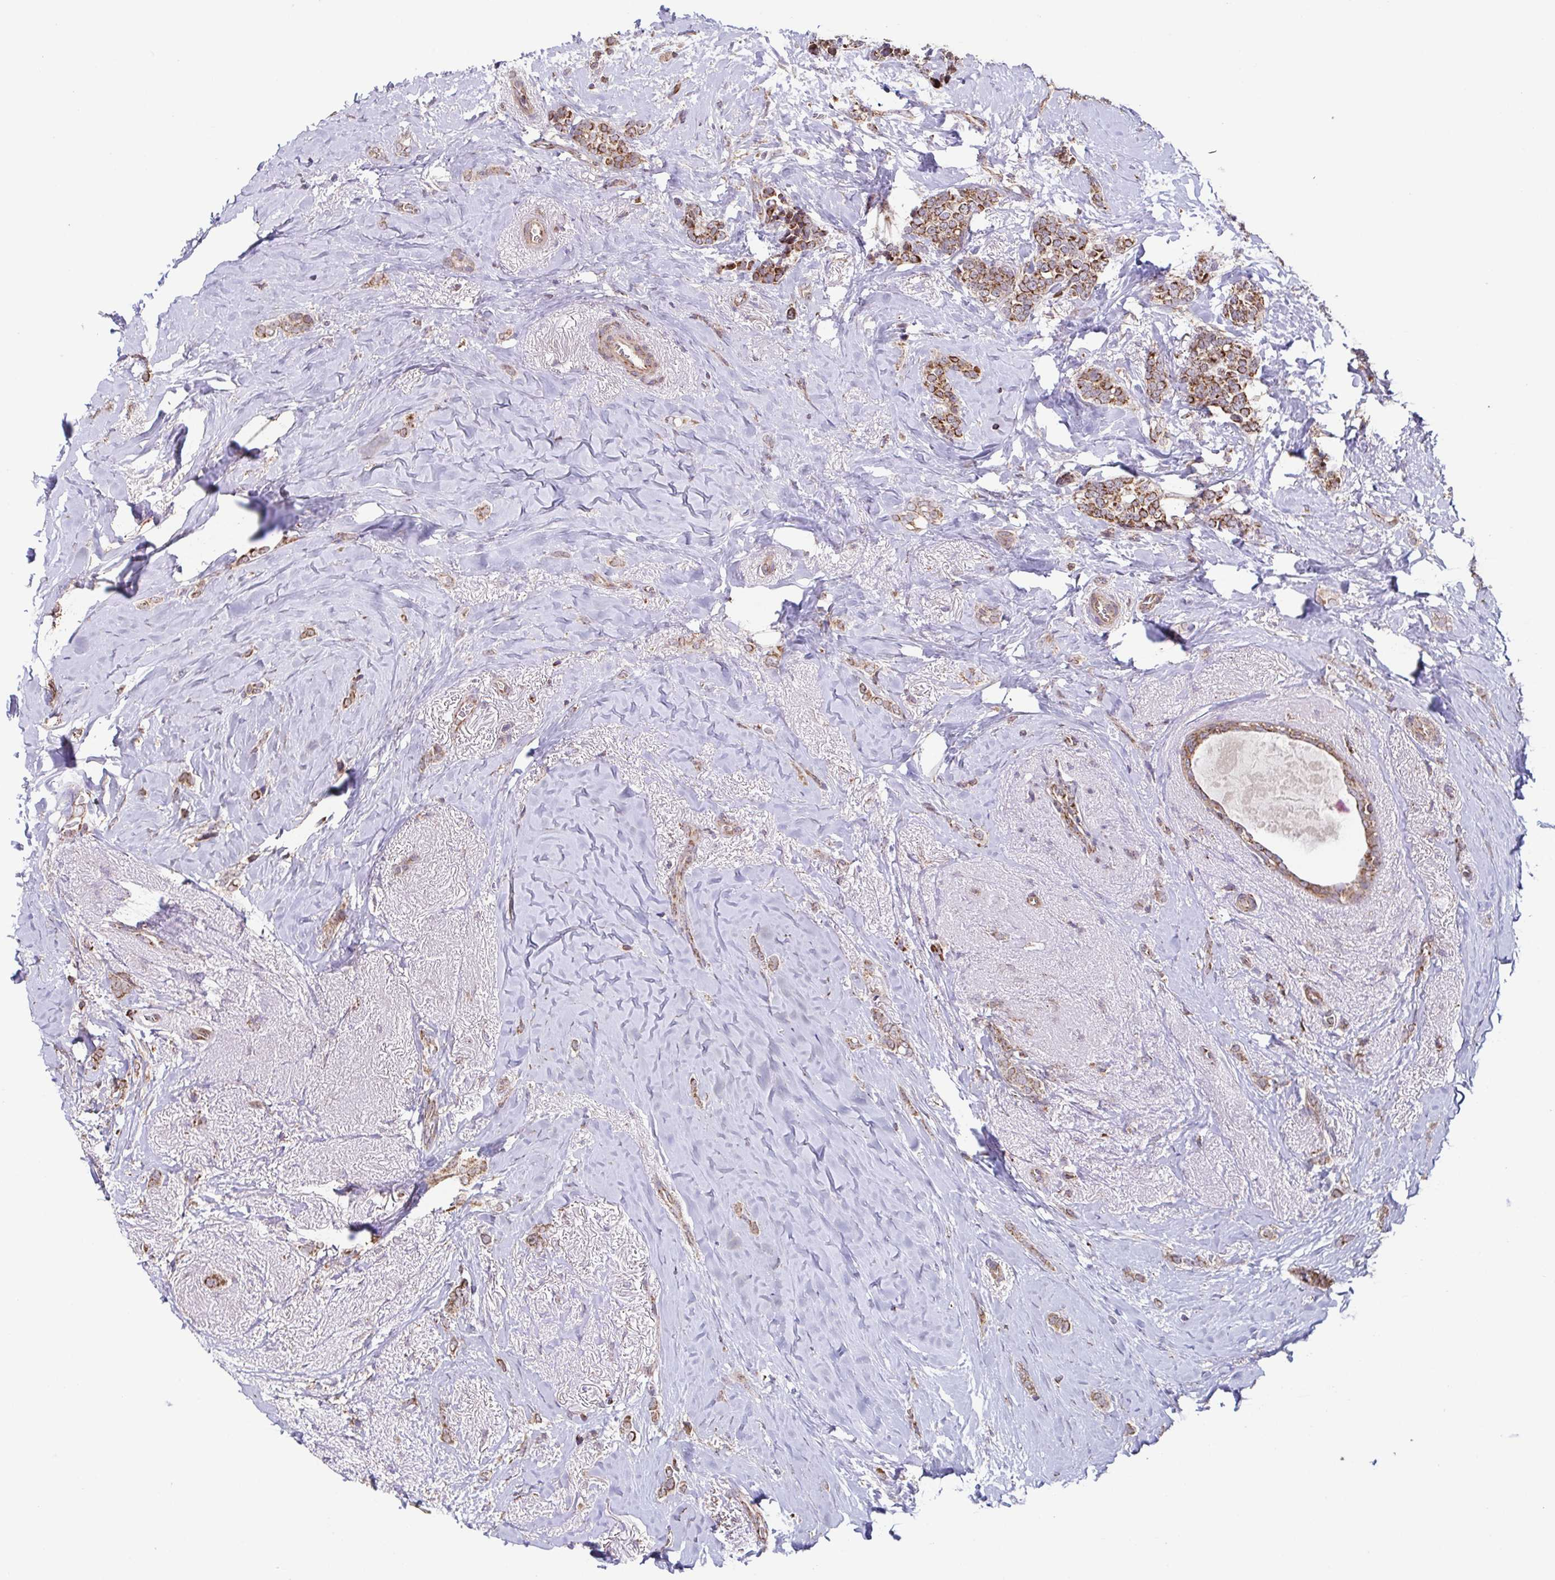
{"staining": {"intensity": "moderate", "quantity": ">75%", "location": "cytoplasmic/membranous"}, "tissue": "breast cancer", "cell_type": "Tumor cells", "image_type": "cancer", "snomed": [{"axis": "morphology", "description": "Normal tissue, NOS"}, {"axis": "morphology", "description": "Duct carcinoma"}, {"axis": "topography", "description": "Breast"}], "caption": "Immunohistochemical staining of human breast cancer (invasive ductal carcinoma) displays medium levels of moderate cytoplasmic/membranous protein positivity in about >75% of tumor cells.", "gene": "DIP2B", "patient": {"sex": "female", "age": 77}}